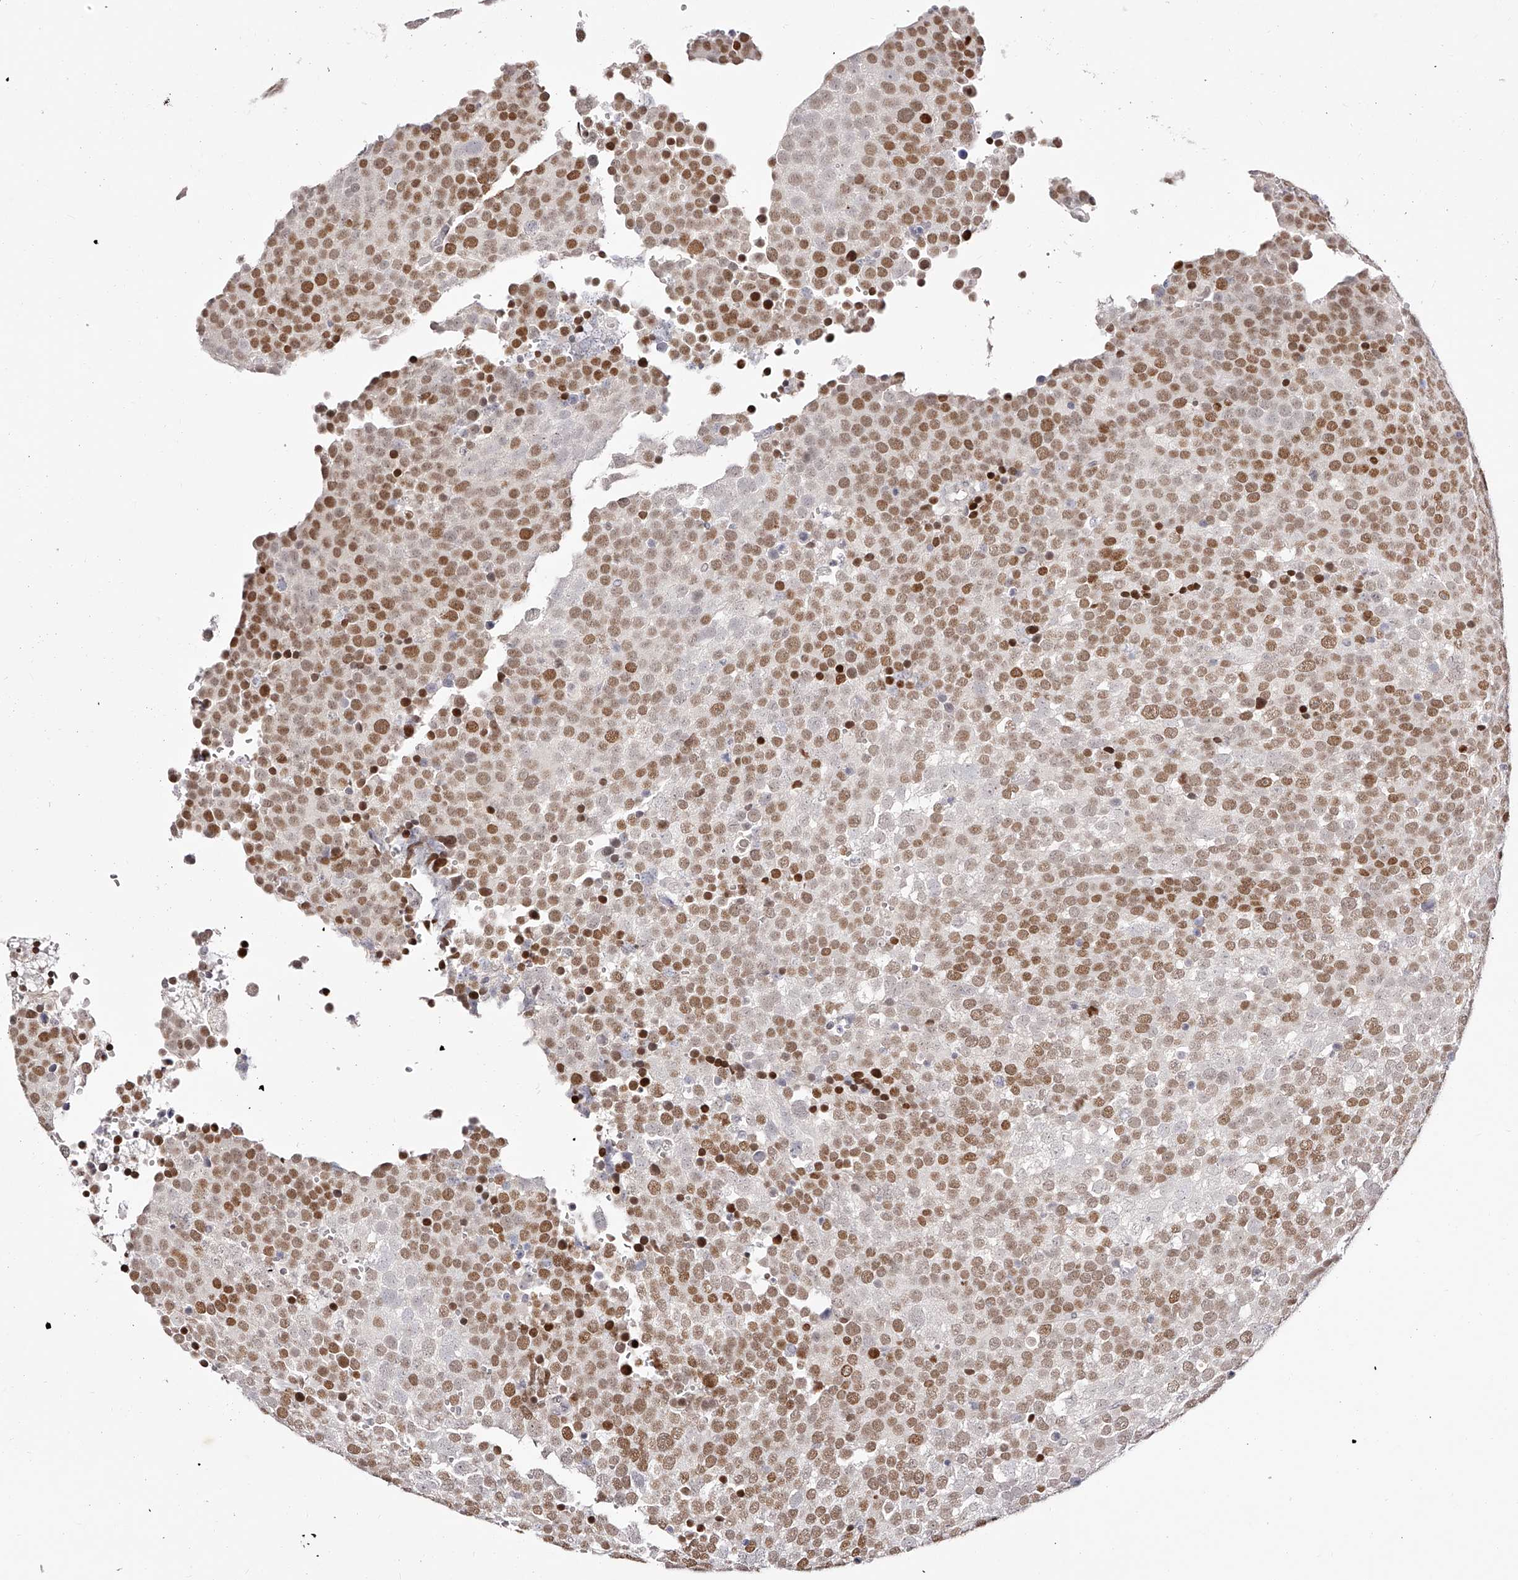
{"staining": {"intensity": "moderate", "quantity": ">75%", "location": "nuclear"}, "tissue": "testis cancer", "cell_type": "Tumor cells", "image_type": "cancer", "snomed": [{"axis": "morphology", "description": "Seminoma, NOS"}, {"axis": "topography", "description": "Testis"}], "caption": "Brown immunohistochemical staining in human seminoma (testis) exhibits moderate nuclear staining in about >75% of tumor cells.", "gene": "USF3", "patient": {"sex": "male", "age": 71}}